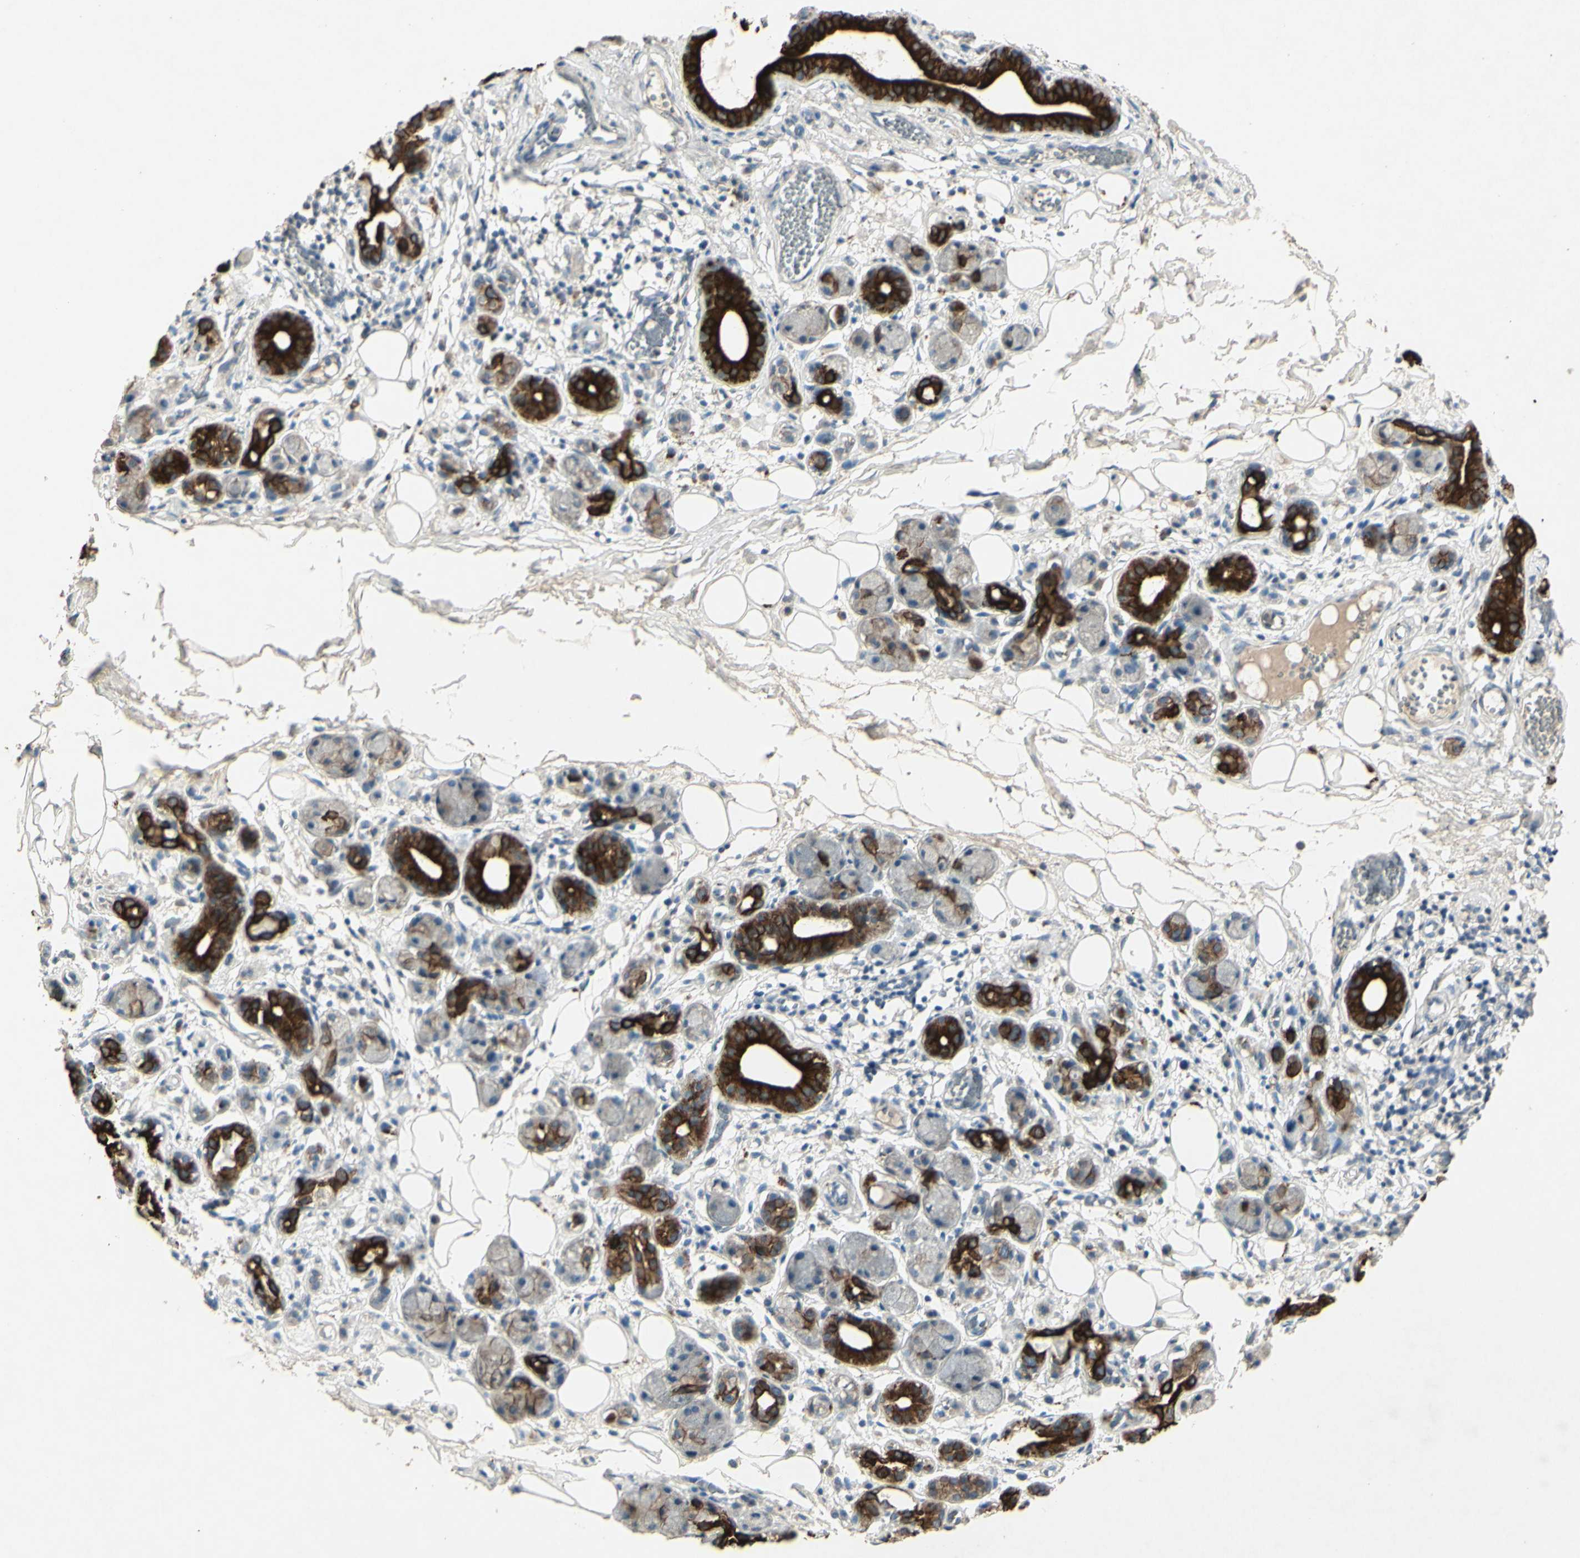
{"staining": {"intensity": "weak", "quantity": ">75%", "location": "cytoplasmic/membranous"}, "tissue": "adipose tissue", "cell_type": "Adipocytes", "image_type": "normal", "snomed": [{"axis": "morphology", "description": "Normal tissue, NOS"}, {"axis": "morphology", "description": "Inflammation, NOS"}, {"axis": "topography", "description": "Vascular tissue"}, {"axis": "topography", "description": "Salivary gland"}], "caption": "This micrograph demonstrates immunohistochemistry staining of unremarkable adipose tissue, with low weak cytoplasmic/membranous positivity in approximately >75% of adipocytes.", "gene": "TIMM21", "patient": {"sex": "female", "age": 75}}